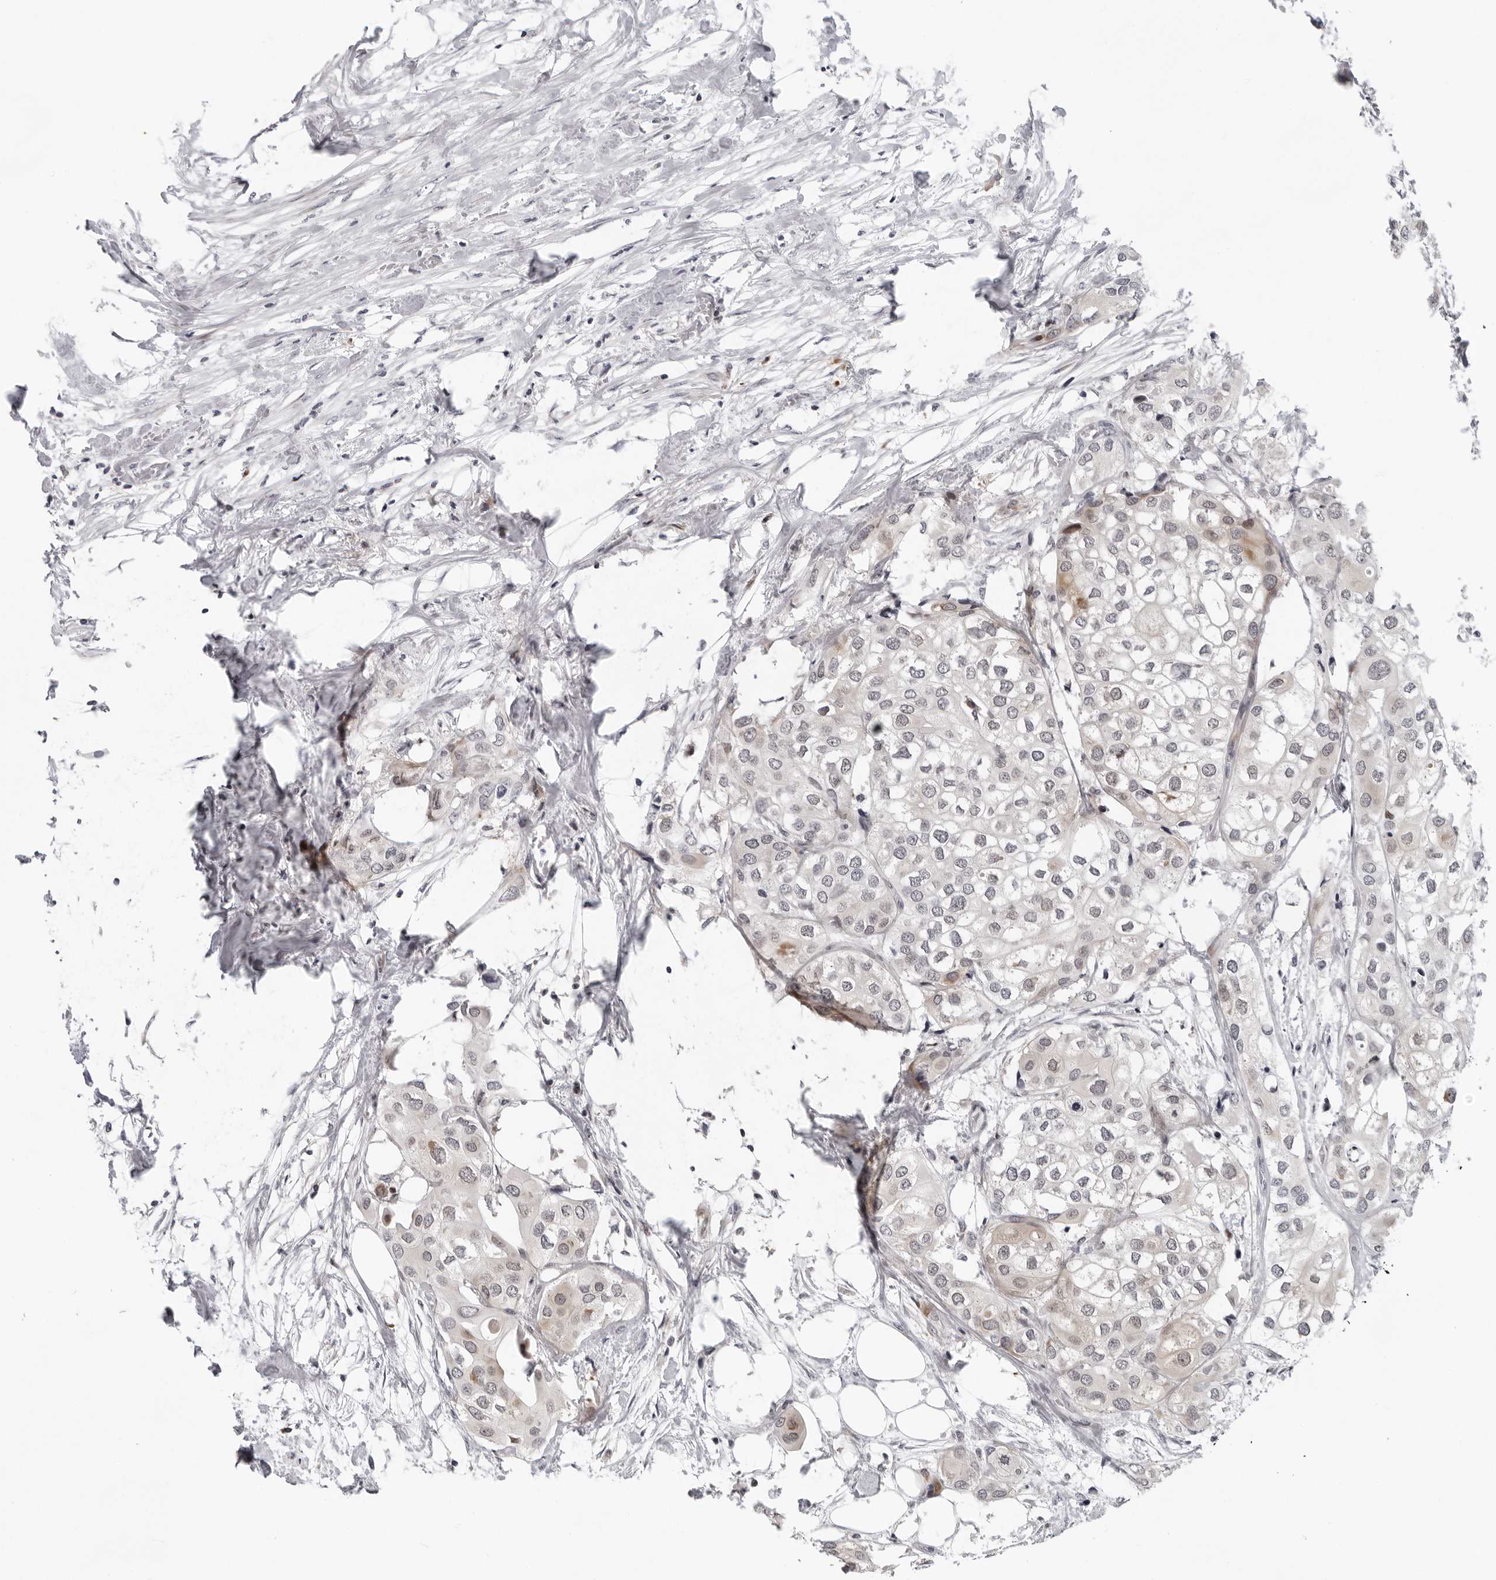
{"staining": {"intensity": "weak", "quantity": "<25%", "location": "cytoplasmic/membranous"}, "tissue": "urothelial cancer", "cell_type": "Tumor cells", "image_type": "cancer", "snomed": [{"axis": "morphology", "description": "Urothelial carcinoma, High grade"}, {"axis": "topography", "description": "Urinary bladder"}], "caption": "There is no significant expression in tumor cells of urothelial carcinoma (high-grade).", "gene": "PIP4K2C", "patient": {"sex": "male", "age": 64}}